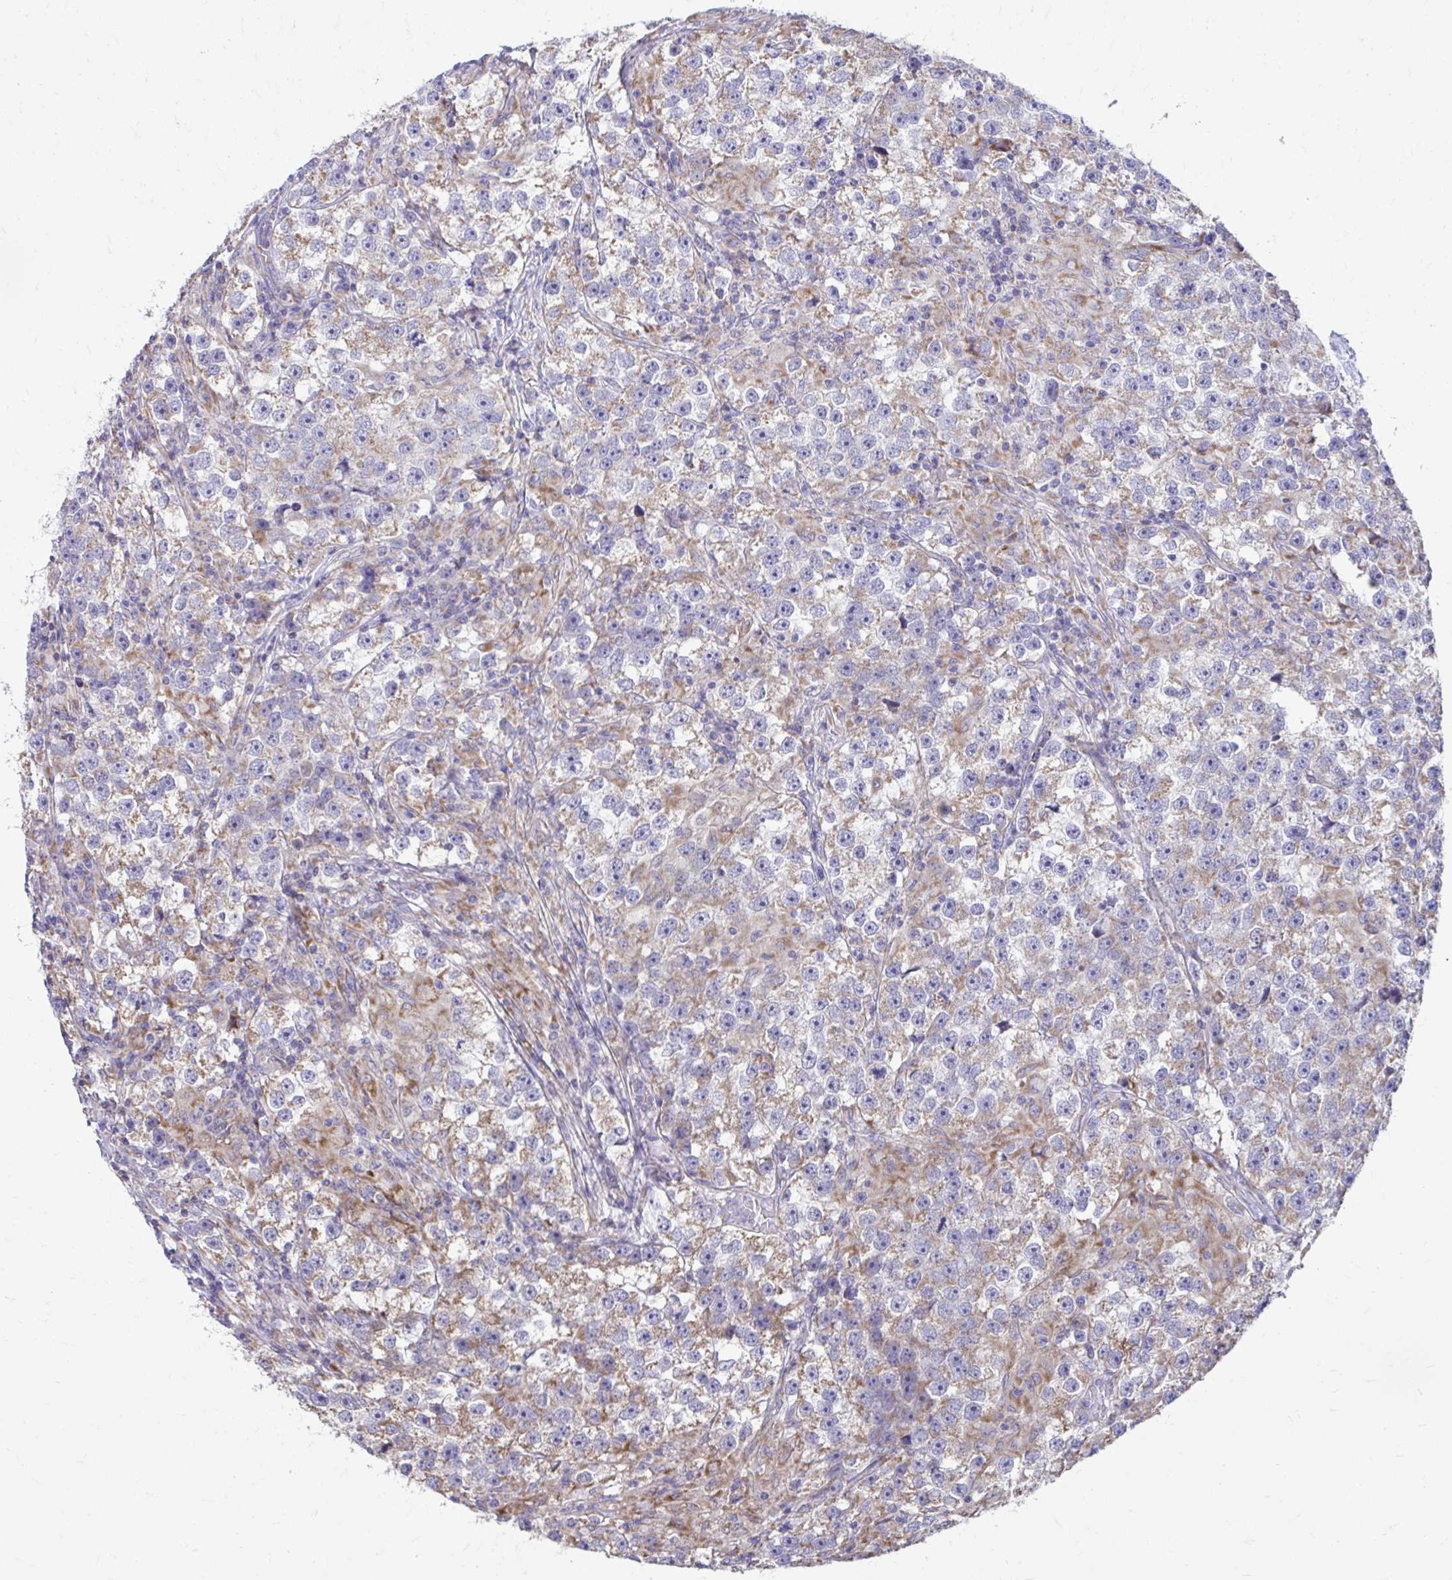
{"staining": {"intensity": "weak", "quantity": "25%-75%", "location": "cytoplasmic/membranous"}, "tissue": "testis cancer", "cell_type": "Tumor cells", "image_type": "cancer", "snomed": [{"axis": "morphology", "description": "Seminoma, NOS"}, {"axis": "topography", "description": "Testis"}], "caption": "IHC (DAB) staining of human testis cancer (seminoma) displays weak cytoplasmic/membranous protein positivity in approximately 25%-75% of tumor cells. The staining is performed using DAB brown chromogen to label protein expression. The nuclei are counter-stained blue using hematoxylin.", "gene": "LINGO4", "patient": {"sex": "male", "age": 46}}